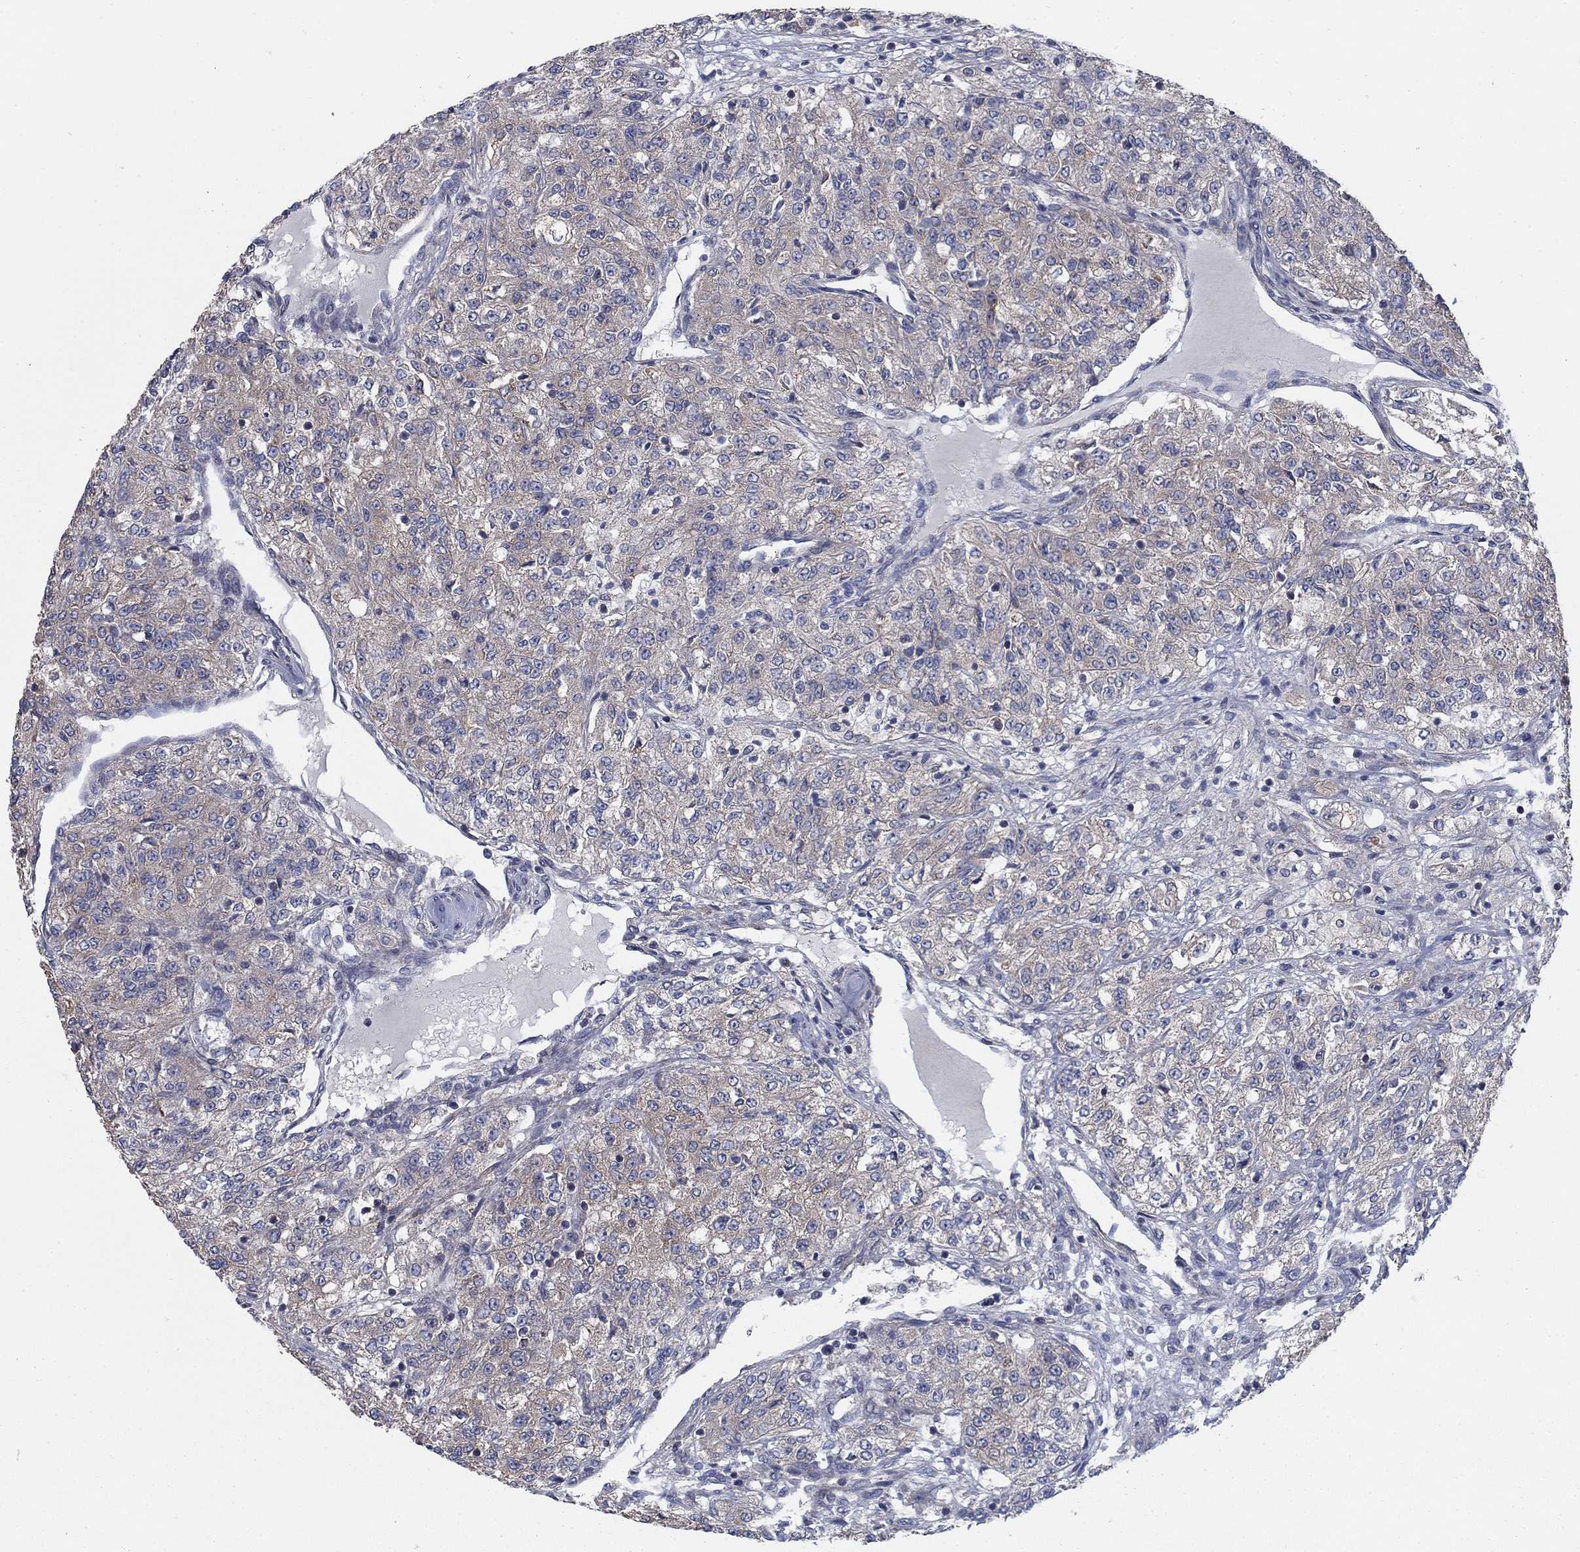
{"staining": {"intensity": "negative", "quantity": "none", "location": "none"}, "tissue": "renal cancer", "cell_type": "Tumor cells", "image_type": "cancer", "snomed": [{"axis": "morphology", "description": "Adenocarcinoma, NOS"}, {"axis": "topography", "description": "Kidney"}], "caption": "Micrograph shows no protein staining in tumor cells of adenocarcinoma (renal) tissue. (Brightfield microscopy of DAB (3,3'-diaminobenzidine) IHC at high magnification).", "gene": "NME7", "patient": {"sex": "female", "age": 63}}